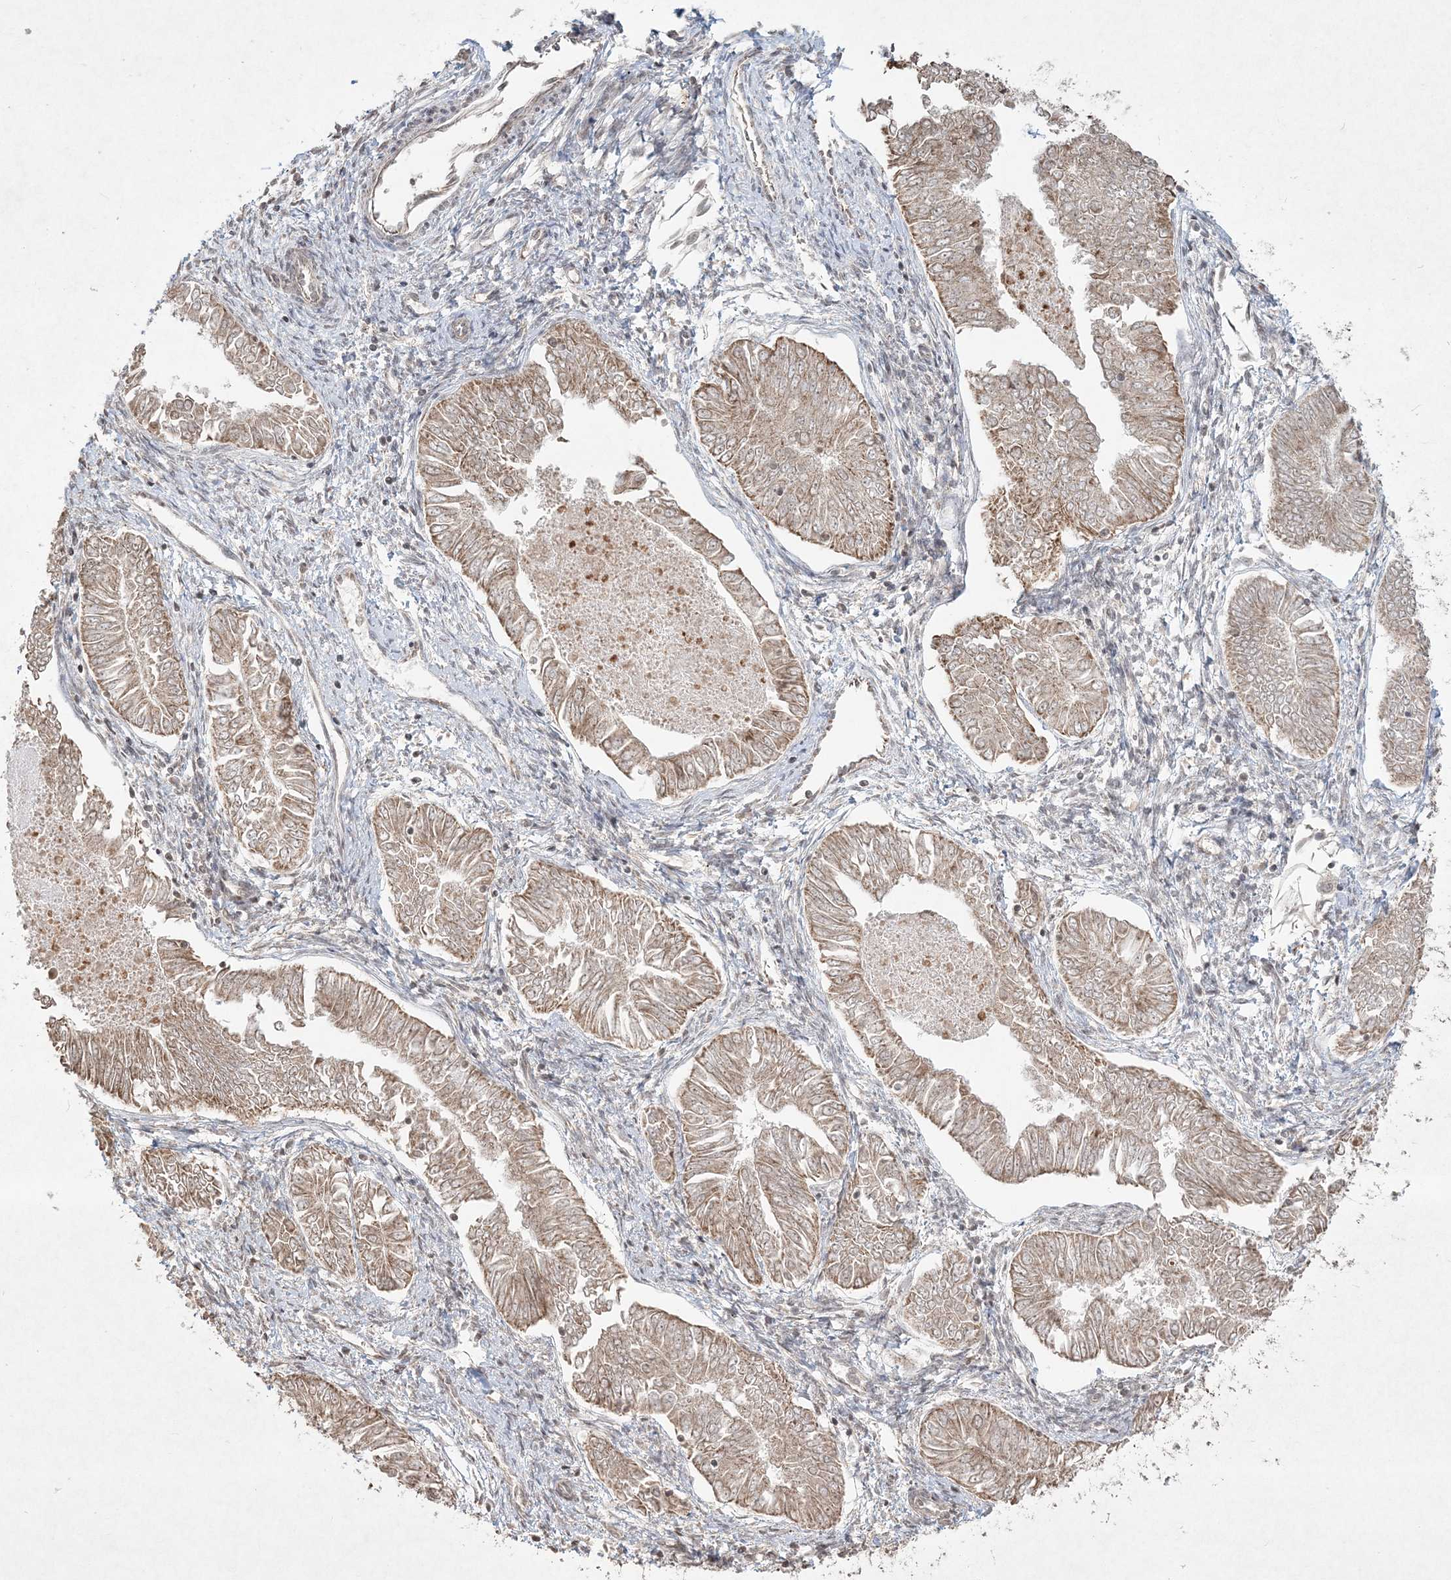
{"staining": {"intensity": "moderate", "quantity": ">75%", "location": "cytoplasmic/membranous"}, "tissue": "endometrial cancer", "cell_type": "Tumor cells", "image_type": "cancer", "snomed": [{"axis": "morphology", "description": "Adenocarcinoma, NOS"}, {"axis": "topography", "description": "Endometrium"}], "caption": "Endometrial adenocarcinoma stained for a protein (brown) demonstrates moderate cytoplasmic/membranous positive expression in approximately >75% of tumor cells.", "gene": "LRPPRC", "patient": {"sex": "female", "age": 53}}